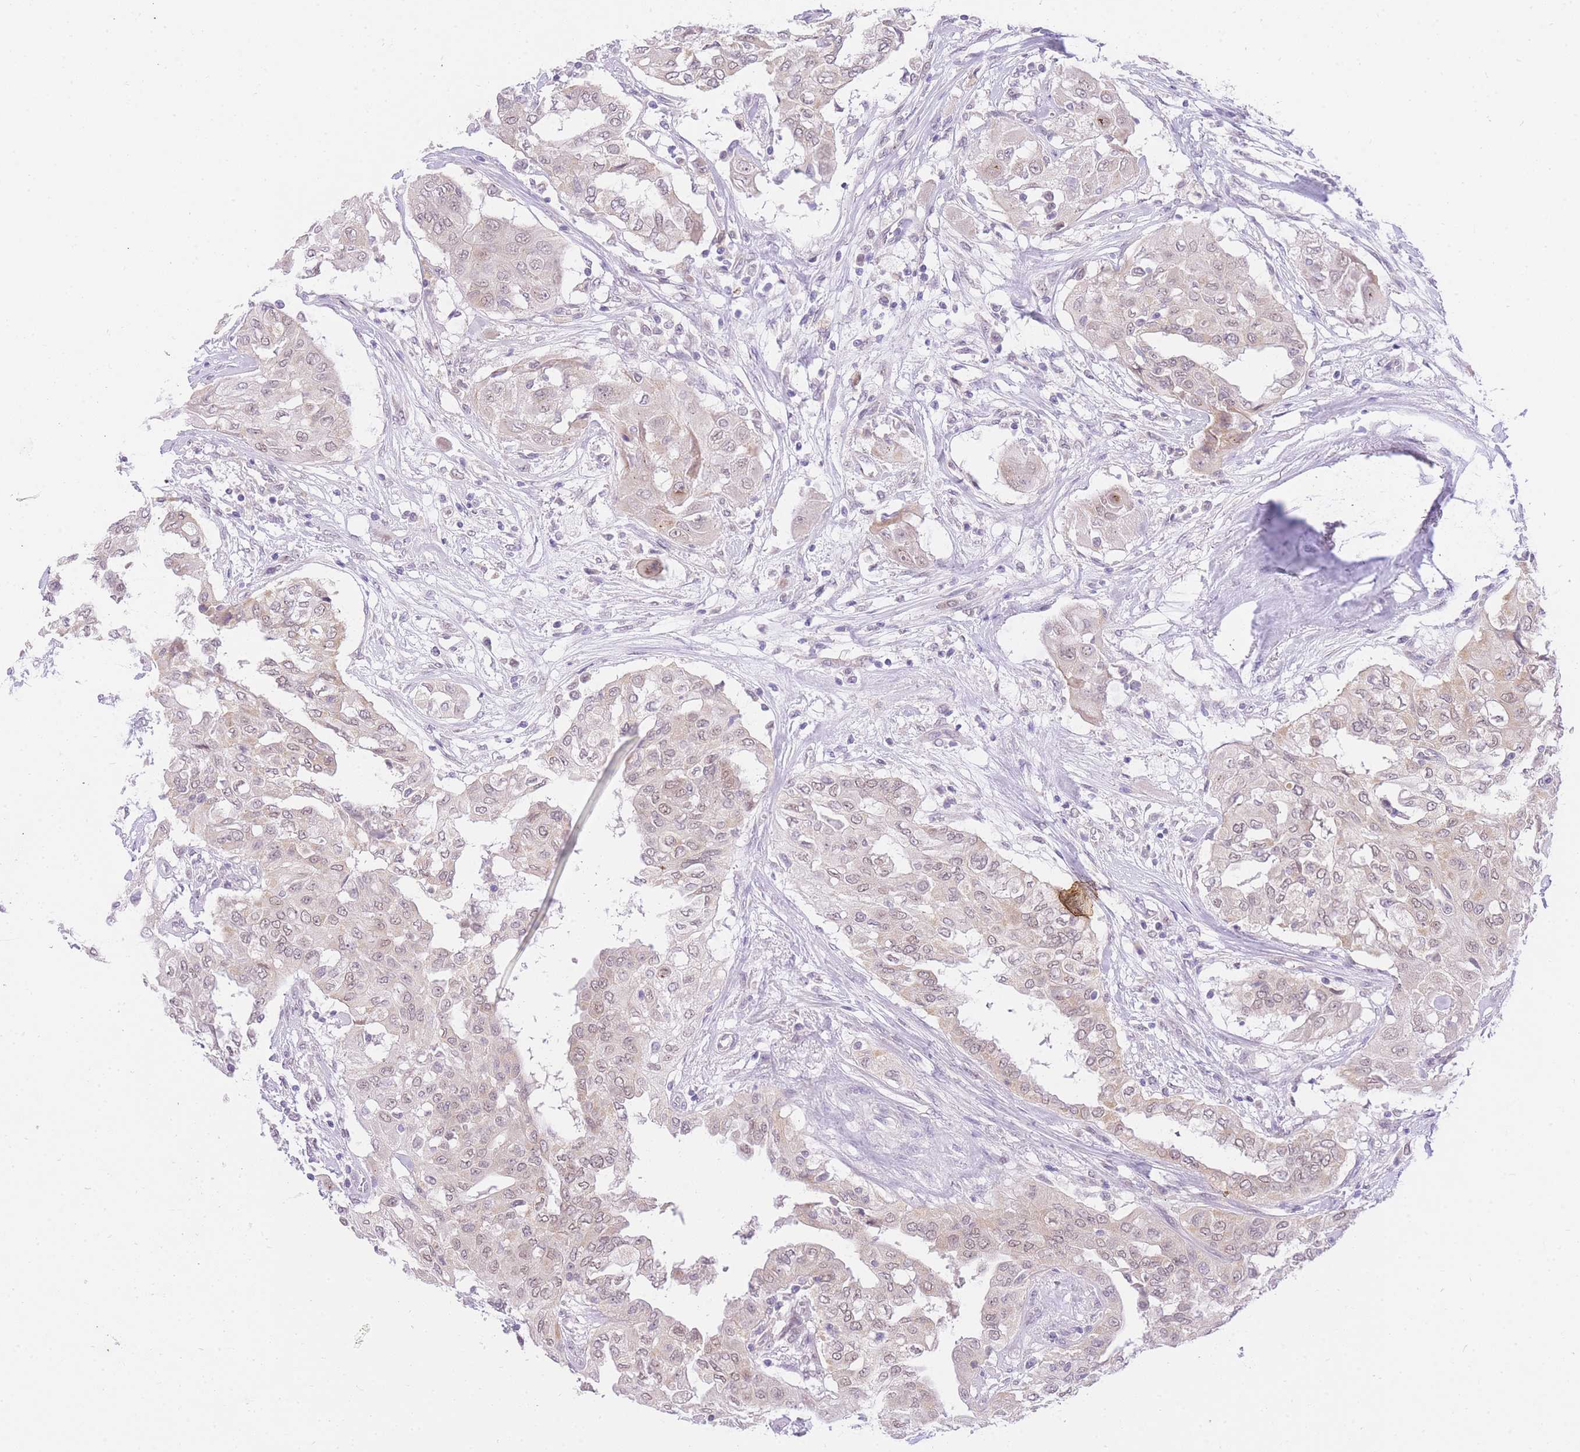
{"staining": {"intensity": "weak", "quantity": "25%-75%", "location": "nuclear"}, "tissue": "thyroid cancer", "cell_type": "Tumor cells", "image_type": "cancer", "snomed": [{"axis": "morphology", "description": "Papillary adenocarcinoma, NOS"}, {"axis": "topography", "description": "Thyroid gland"}], "caption": "DAB immunohistochemical staining of papillary adenocarcinoma (thyroid) shows weak nuclear protein staining in approximately 25%-75% of tumor cells. Using DAB (brown) and hematoxylin (blue) stains, captured at high magnification using brightfield microscopy.", "gene": "UBXN7", "patient": {"sex": "female", "age": 59}}